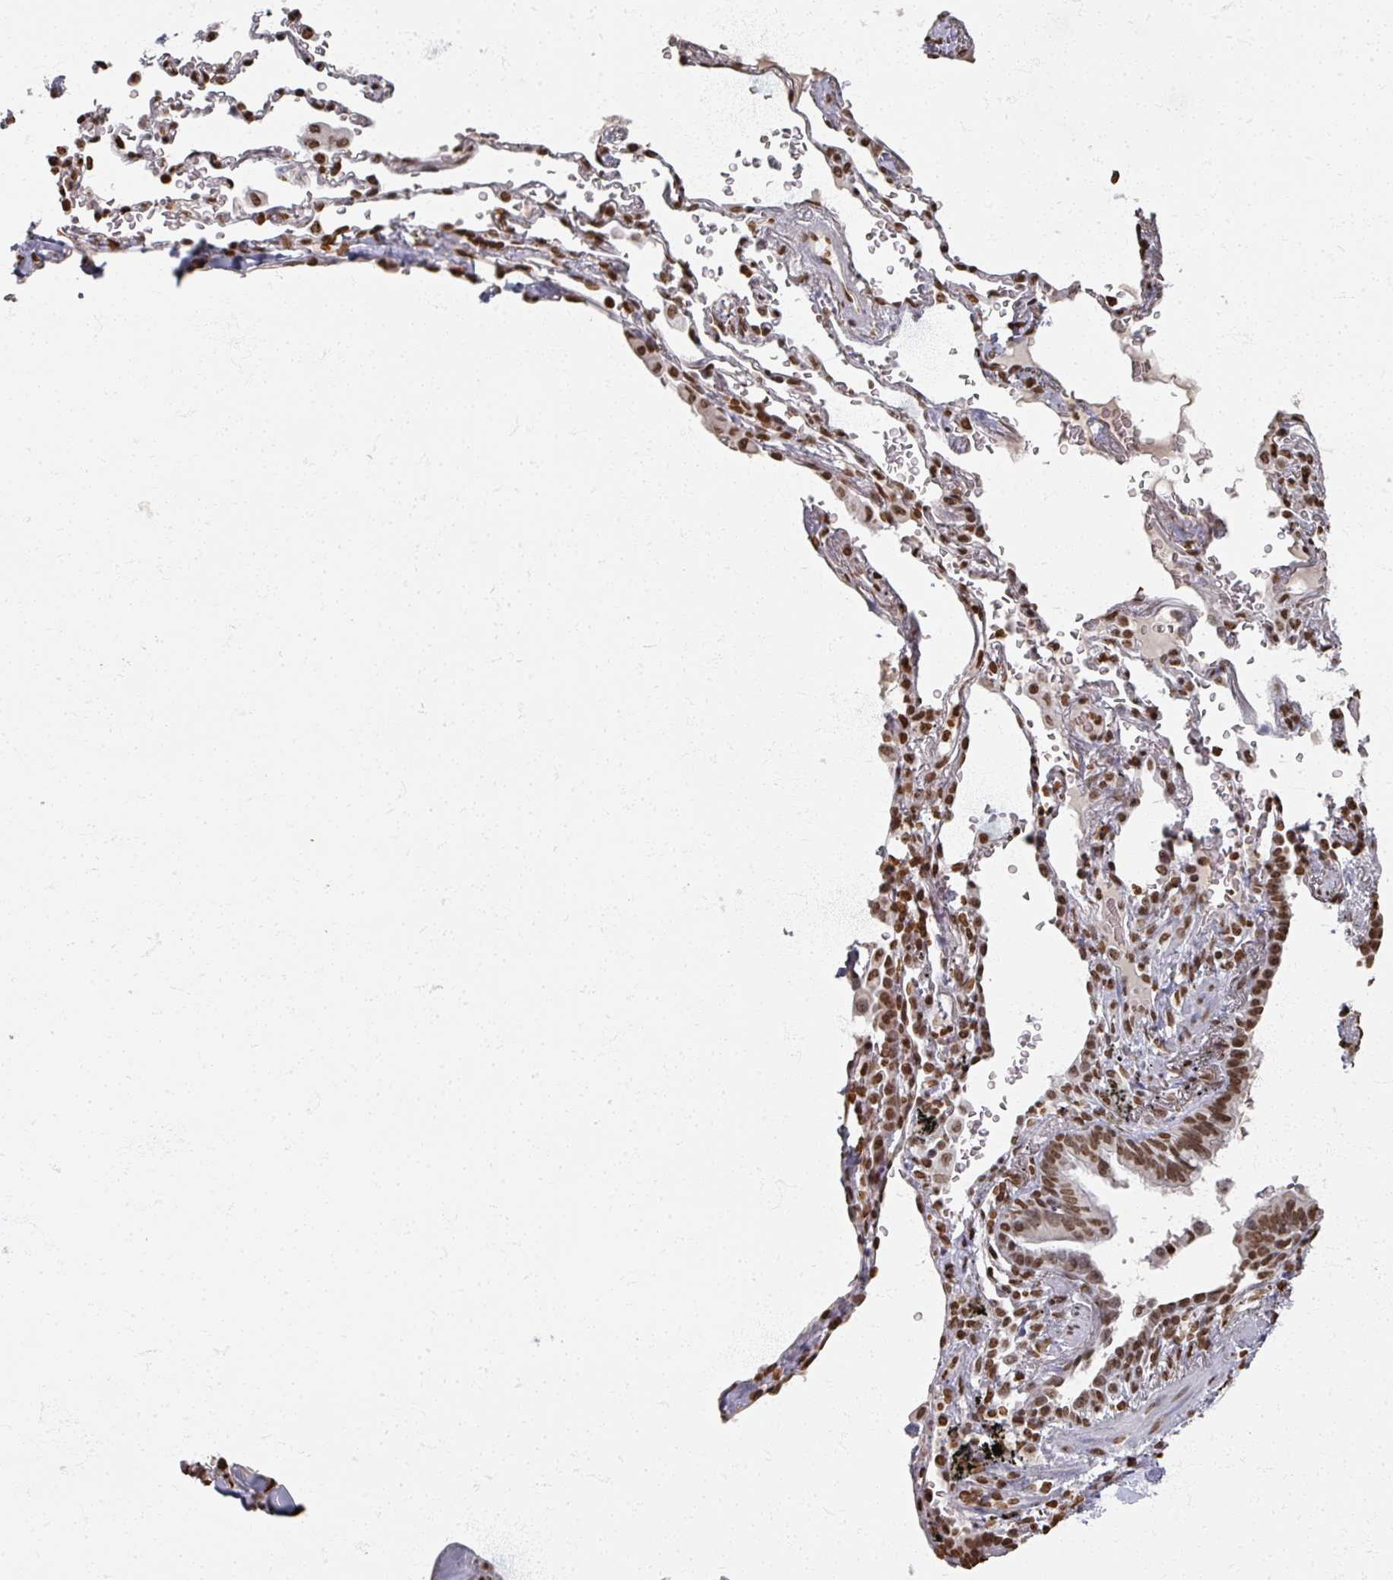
{"staining": {"intensity": "moderate", "quantity": "<25%", "location": "nuclear"}, "tissue": "adipose tissue", "cell_type": "Adipocytes", "image_type": "normal", "snomed": [{"axis": "morphology", "description": "Normal tissue, NOS"}, {"axis": "topography", "description": "Cartilage tissue"}, {"axis": "topography", "description": "Bronchus"}], "caption": "Brown immunohistochemical staining in normal adipose tissue exhibits moderate nuclear positivity in approximately <25% of adipocytes. The protein is shown in brown color, while the nuclei are stained blue.", "gene": "DCUN1D5", "patient": {"sex": "female", "age": 72}}